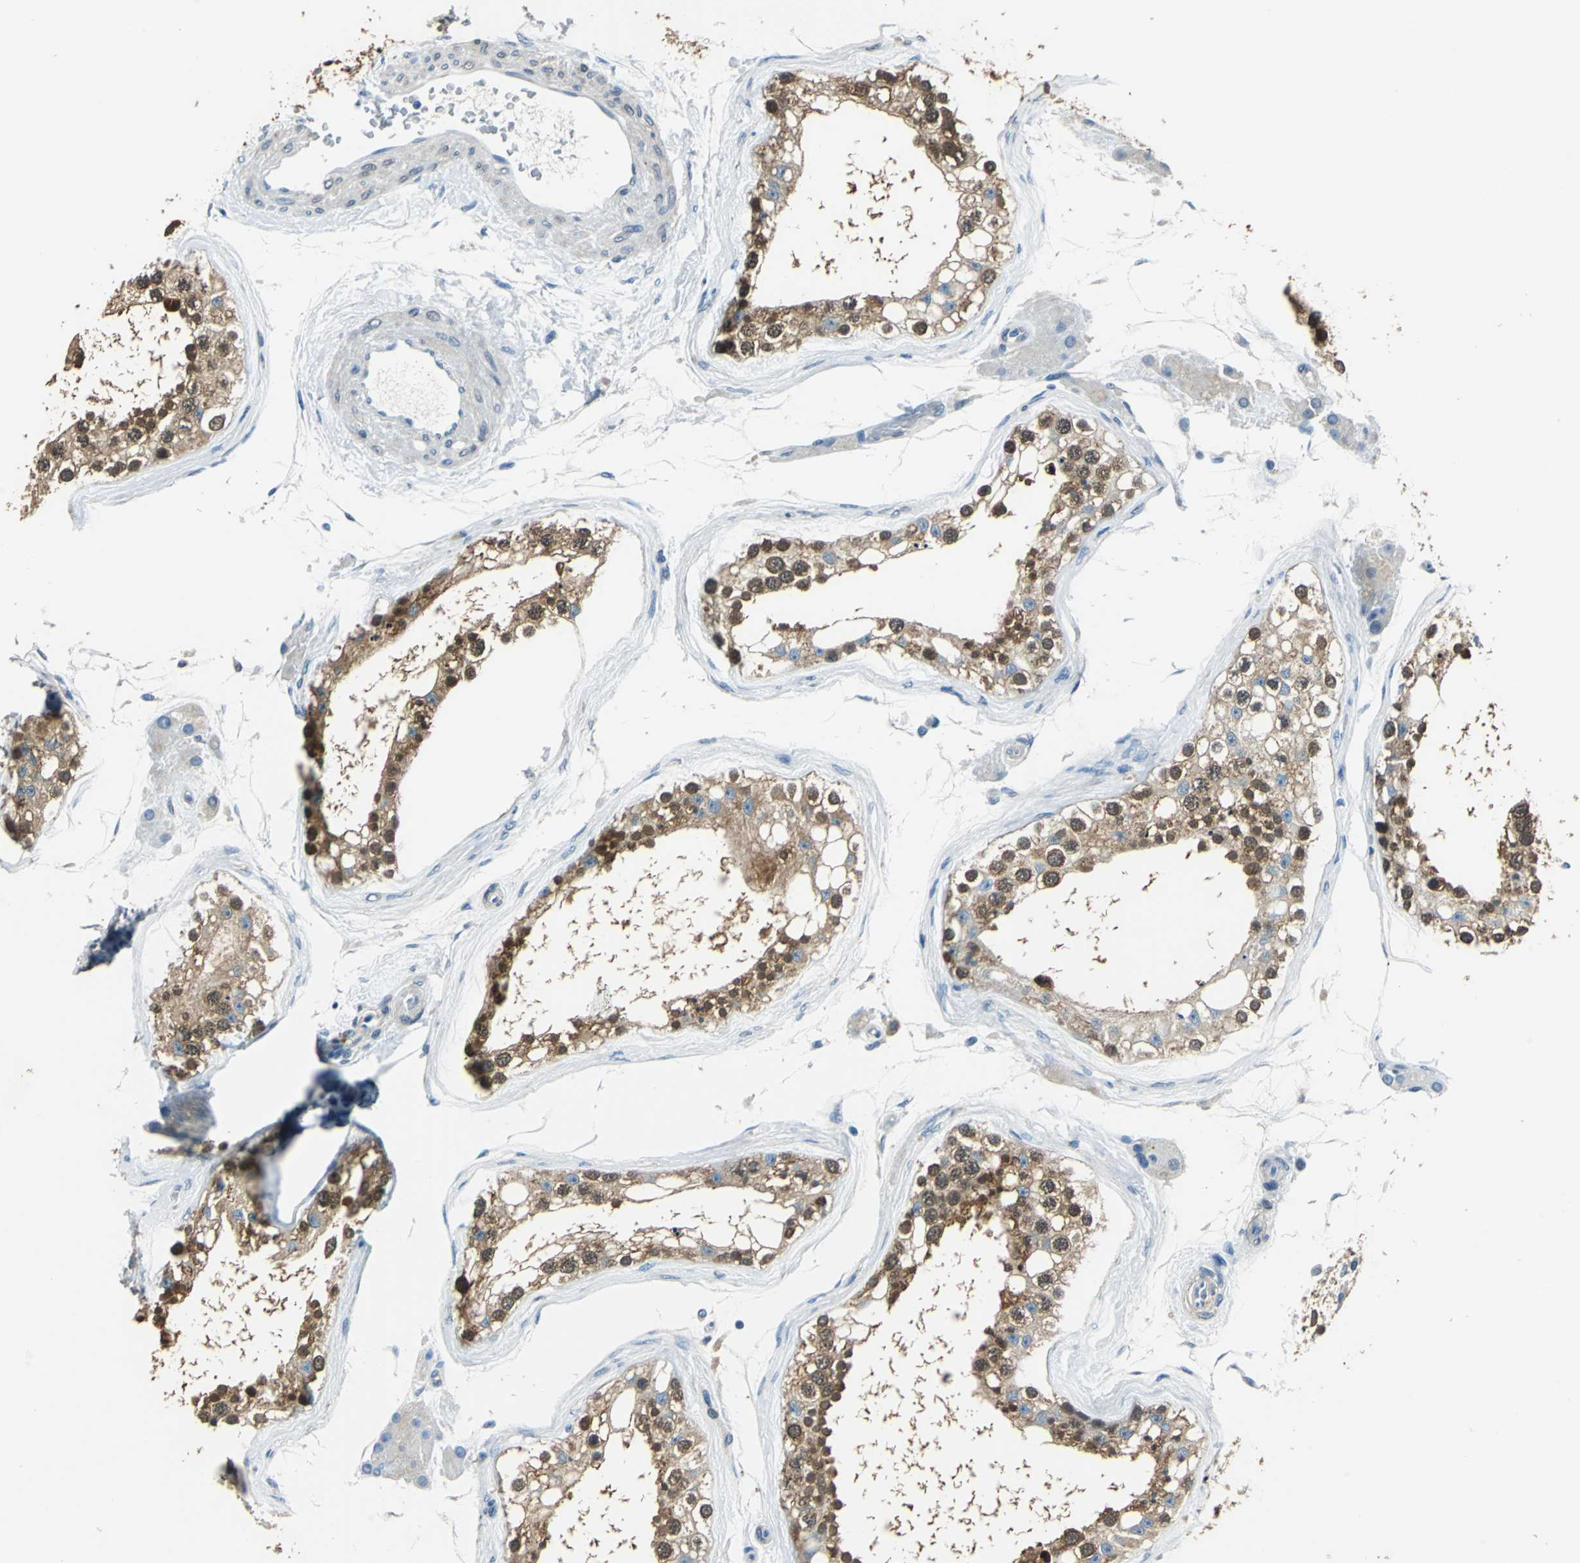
{"staining": {"intensity": "strong", "quantity": ">75%", "location": "cytoplasmic/membranous,nuclear"}, "tissue": "testis", "cell_type": "Cells in seminiferous ducts", "image_type": "normal", "snomed": [{"axis": "morphology", "description": "Normal tissue, NOS"}, {"axis": "topography", "description": "Testis"}], "caption": "This is an image of immunohistochemistry staining of unremarkable testis, which shows strong positivity in the cytoplasmic/membranous,nuclear of cells in seminiferous ducts.", "gene": "FKBP4", "patient": {"sex": "male", "age": 68}}